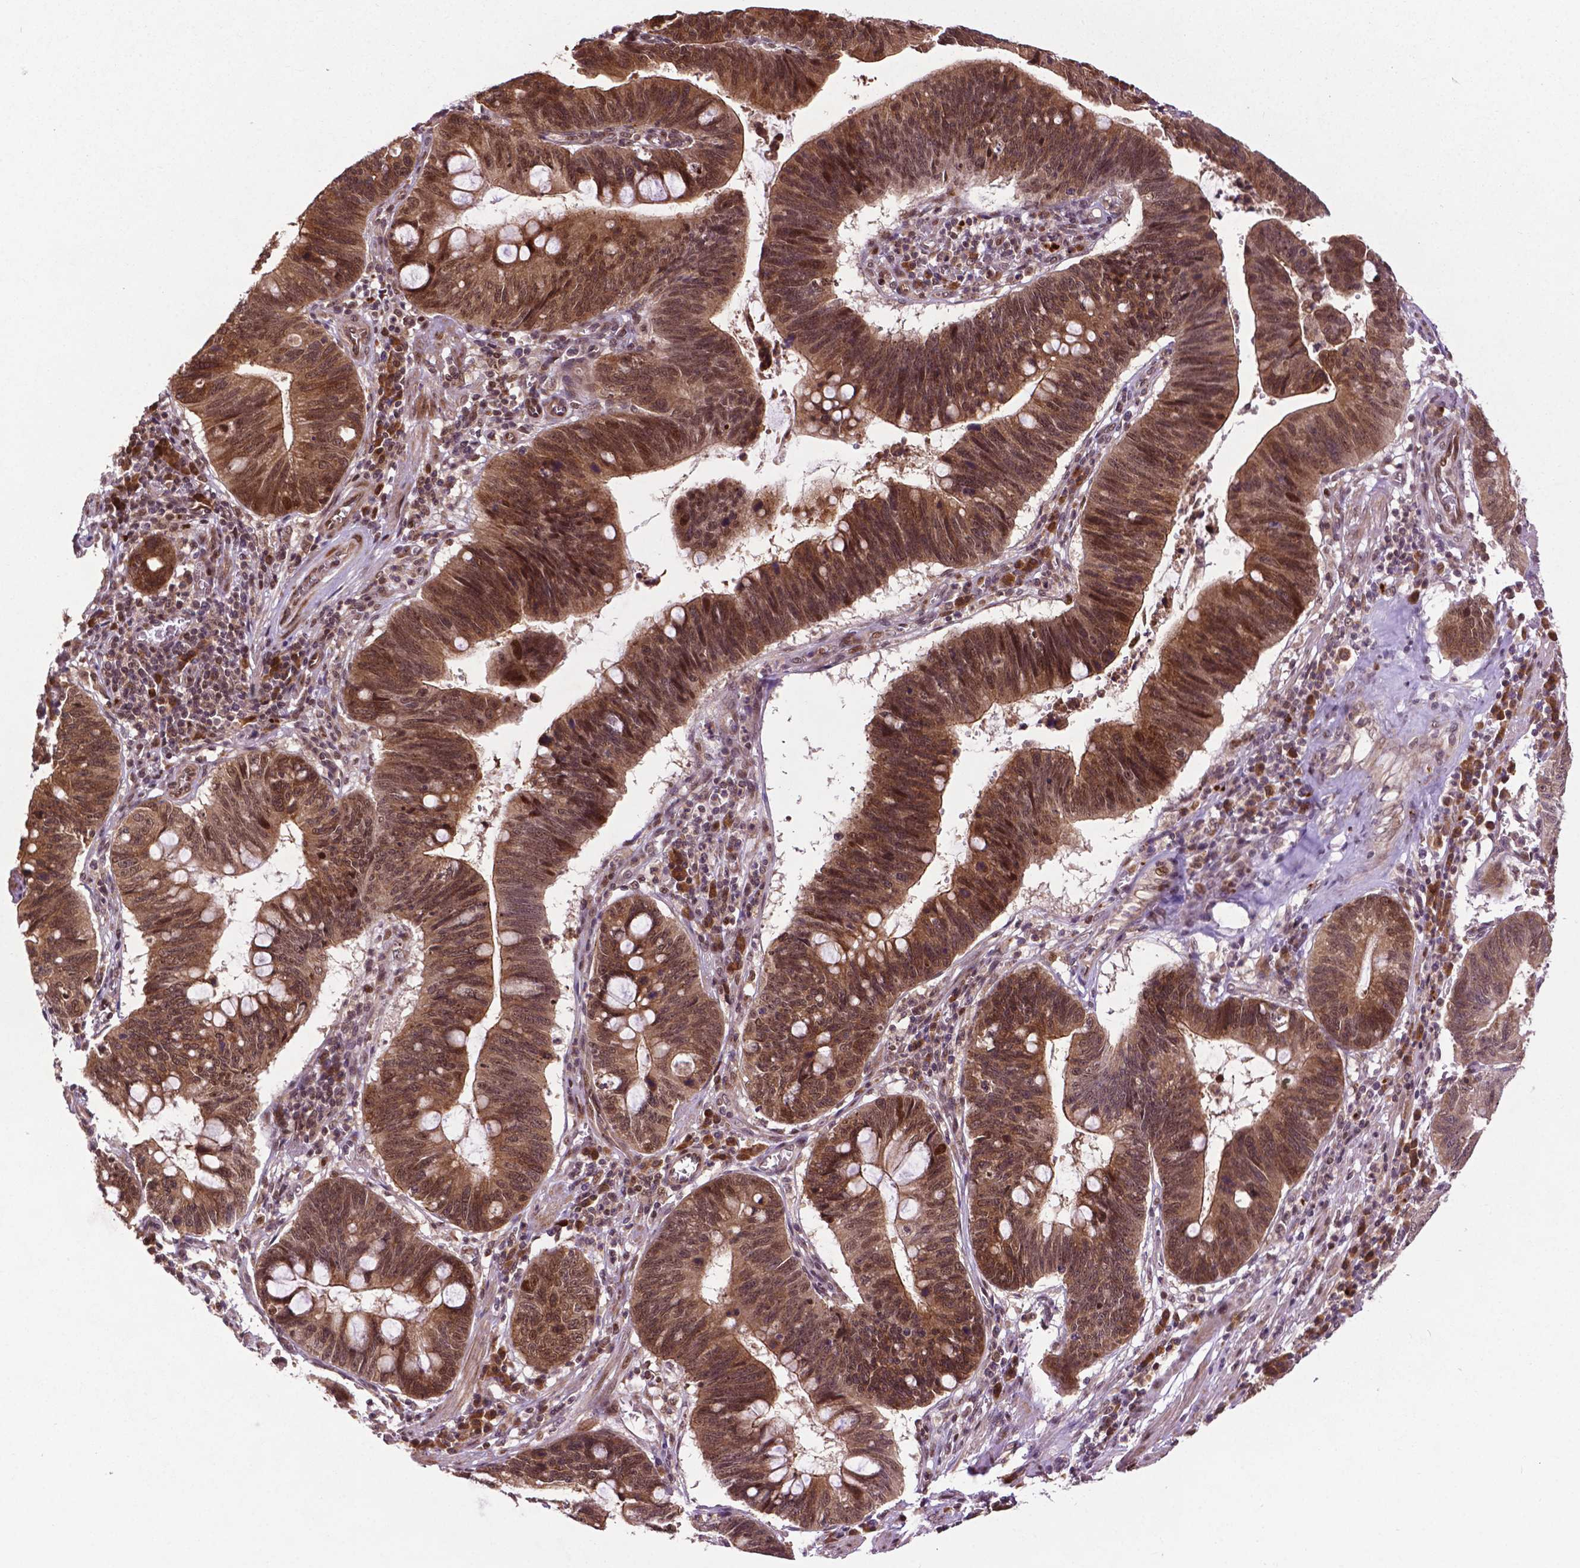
{"staining": {"intensity": "moderate", "quantity": ">75%", "location": "cytoplasmic/membranous,nuclear"}, "tissue": "stomach cancer", "cell_type": "Tumor cells", "image_type": "cancer", "snomed": [{"axis": "morphology", "description": "Adenocarcinoma, NOS"}, {"axis": "topography", "description": "Stomach"}], "caption": "Stomach cancer (adenocarcinoma) stained with DAB (3,3'-diaminobenzidine) IHC exhibits medium levels of moderate cytoplasmic/membranous and nuclear positivity in about >75% of tumor cells.", "gene": "TMX2", "patient": {"sex": "male", "age": 59}}